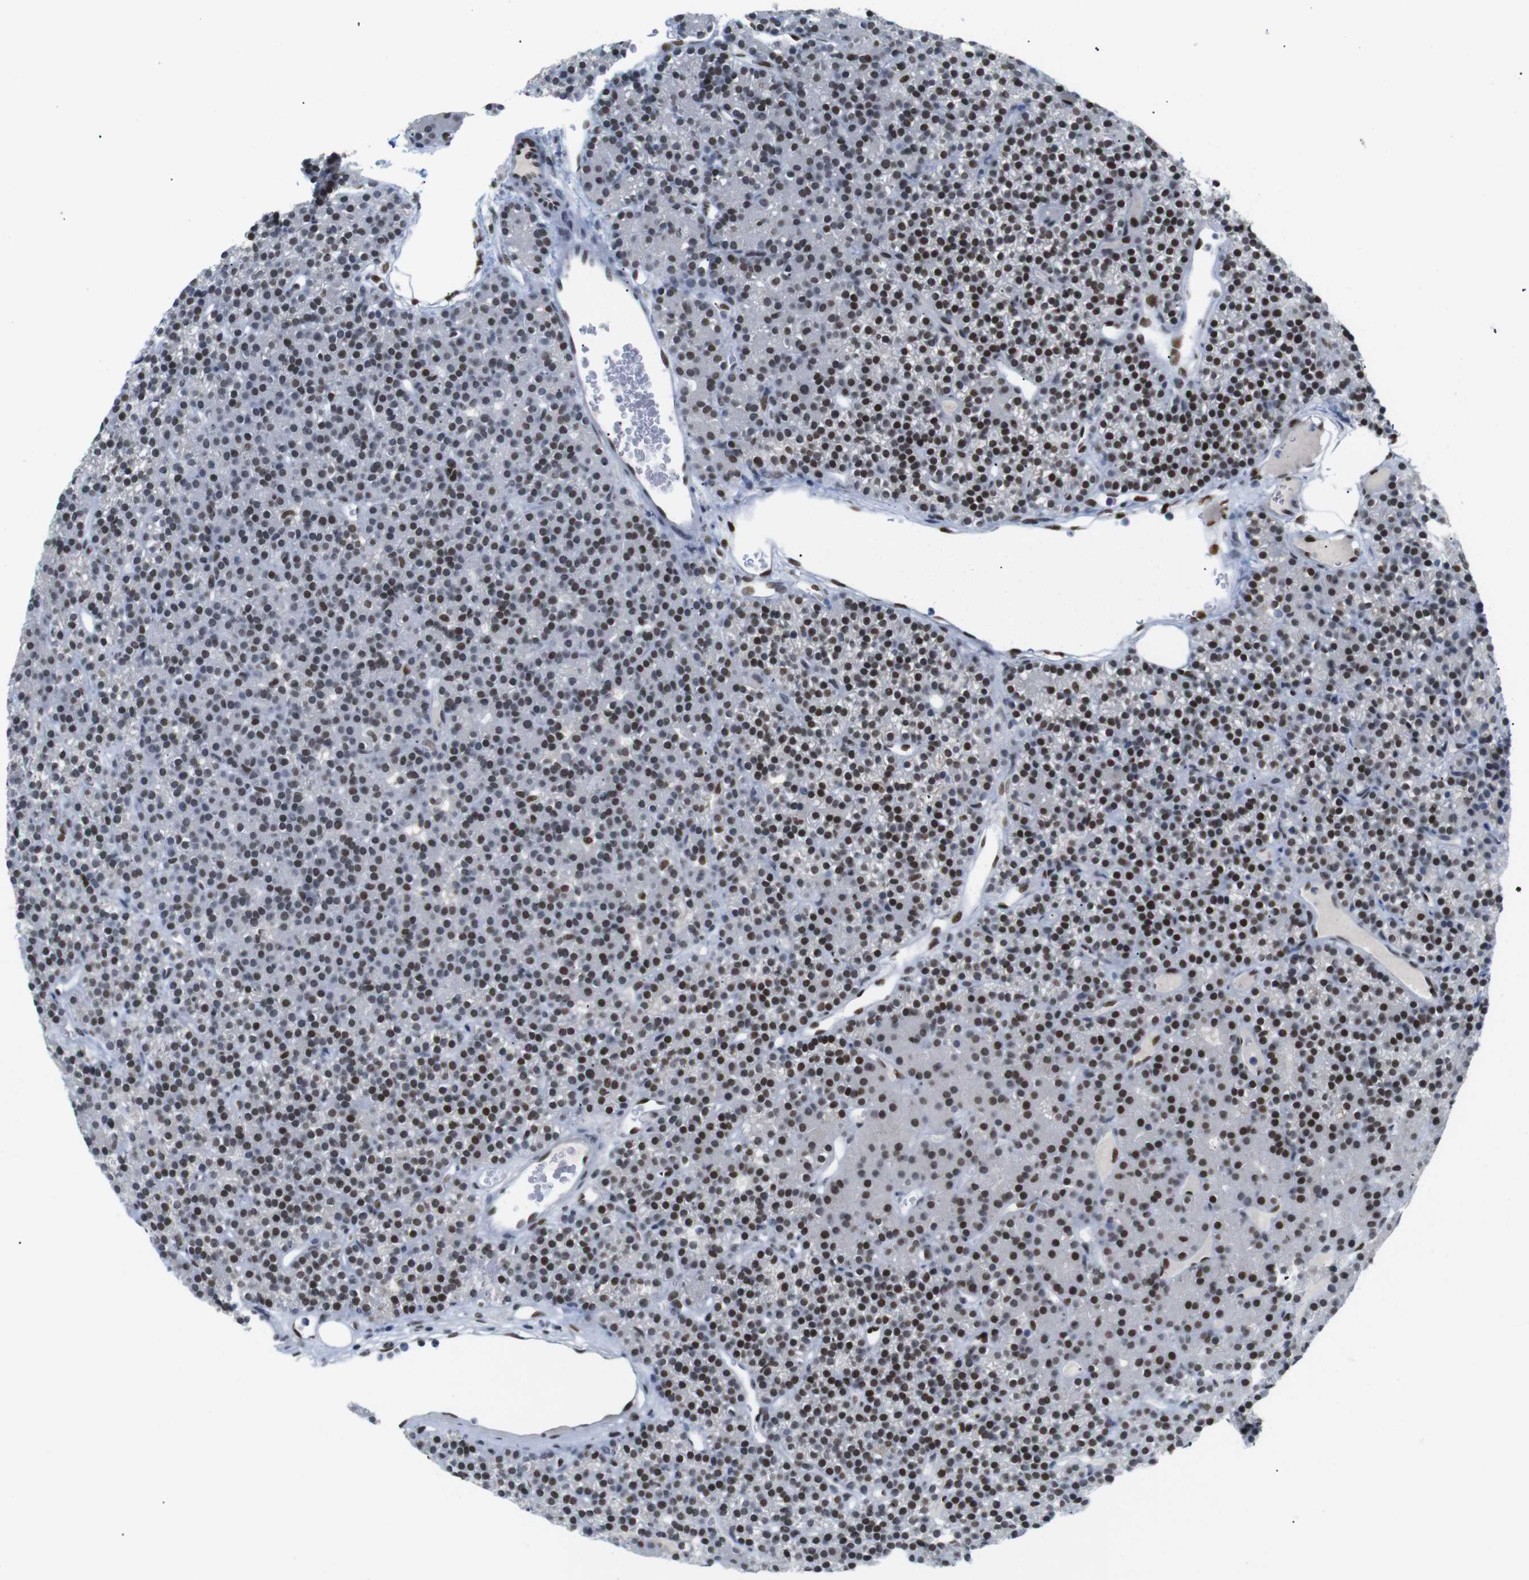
{"staining": {"intensity": "strong", "quantity": ">75%", "location": "nuclear"}, "tissue": "parathyroid gland", "cell_type": "Glandular cells", "image_type": "normal", "snomed": [{"axis": "morphology", "description": "Normal tissue, NOS"}, {"axis": "morphology", "description": "Hyperplasia, NOS"}, {"axis": "topography", "description": "Parathyroid gland"}], "caption": "Protein staining of normal parathyroid gland demonstrates strong nuclear positivity in about >75% of glandular cells.", "gene": "RIOX2", "patient": {"sex": "male", "age": 44}}